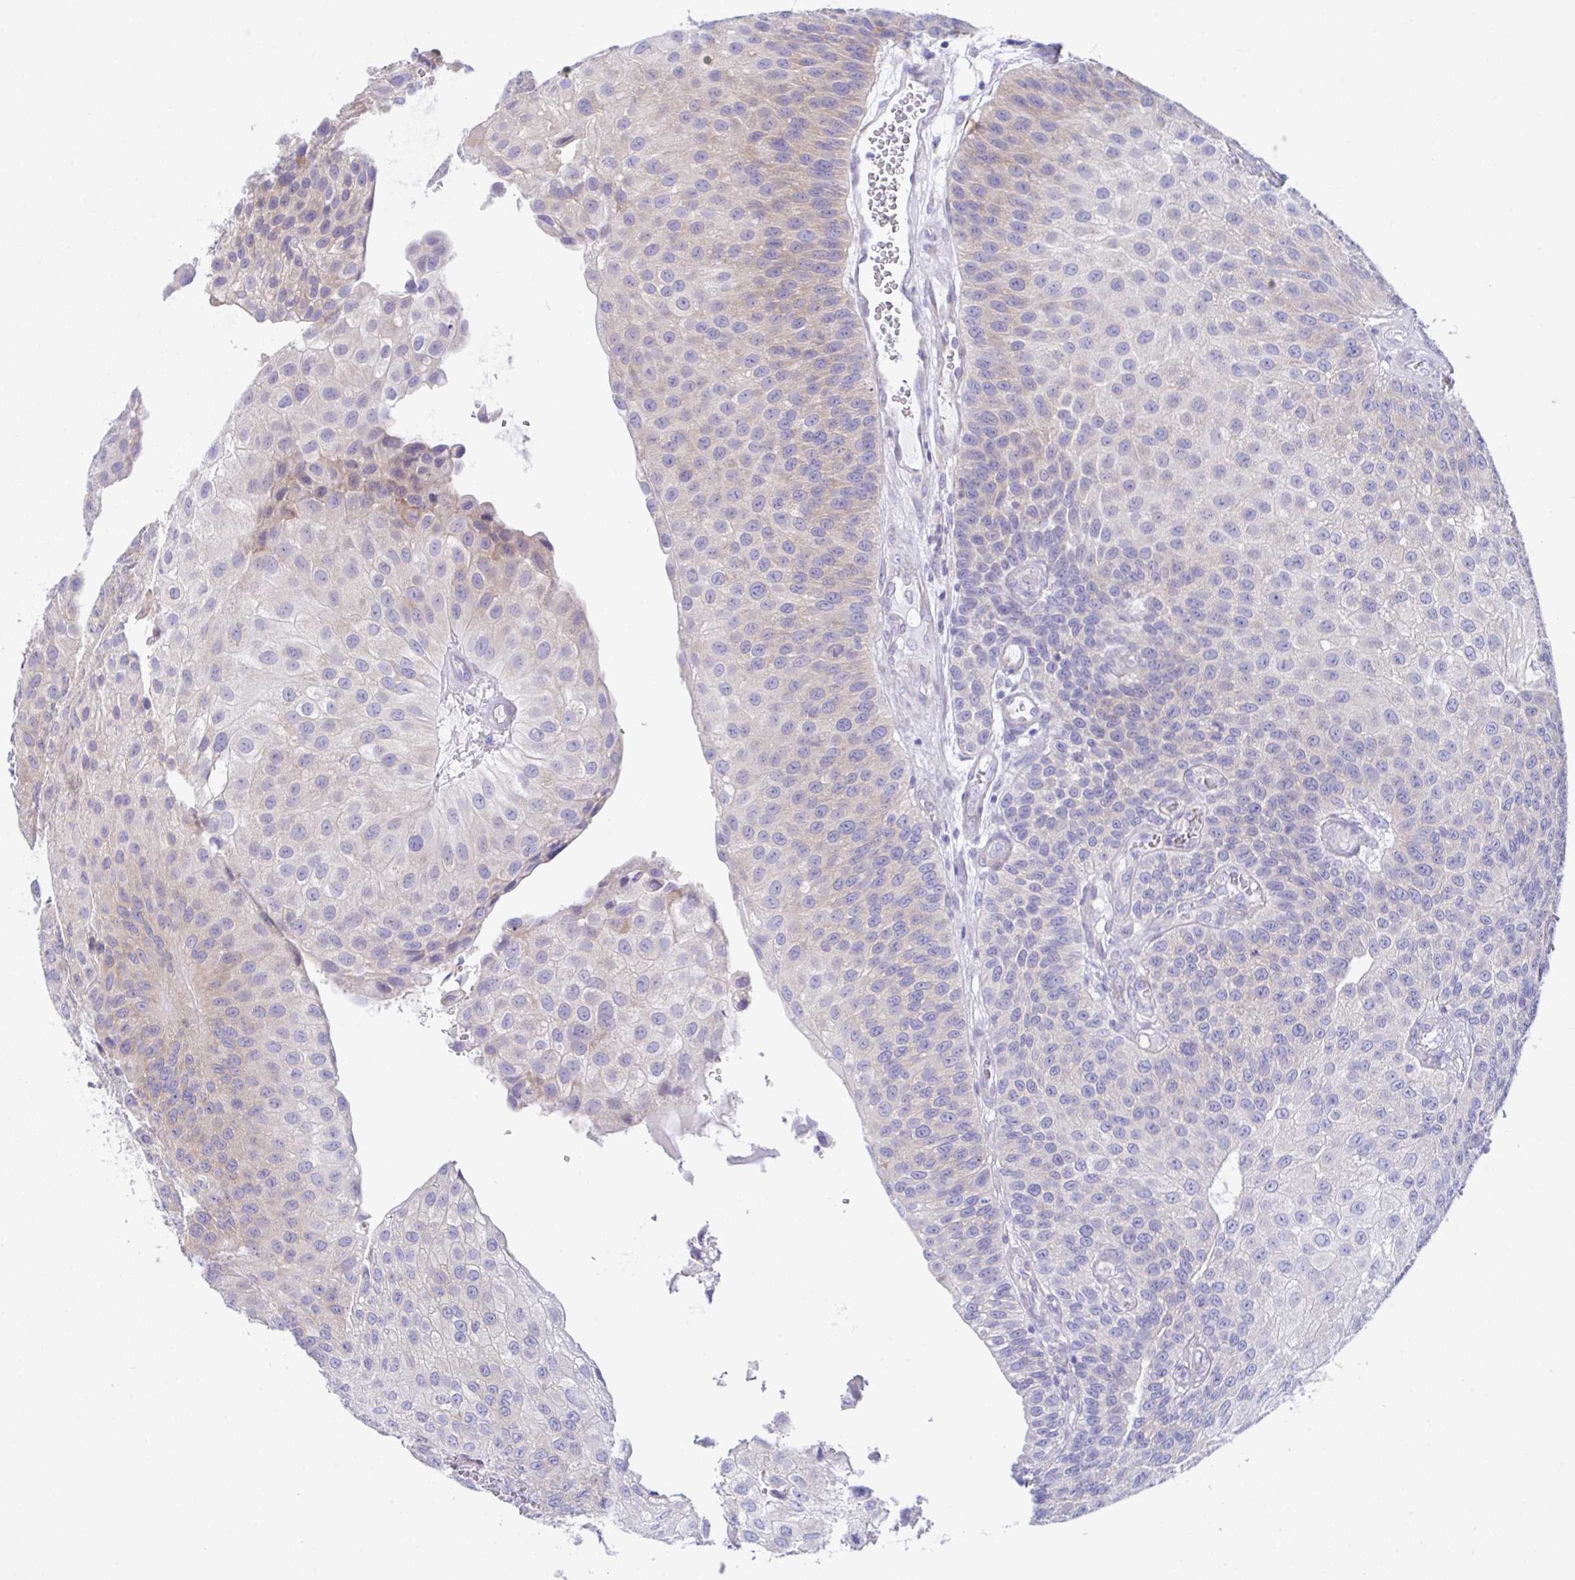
{"staining": {"intensity": "moderate", "quantity": "<25%", "location": "cytoplasmic/membranous"}, "tissue": "urothelial cancer", "cell_type": "Tumor cells", "image_type": "cancer", "snomed": [{"axis": "morphology", "description": "Urothelial carcinoma, NOS"}, {"axis": "topography", "description": "Urinary bladder"}], "caption": "This is a micrograph of immunohistochemistry (IHC) staining of urothelial cancer, which shows moderate staining in the cytoplasmic/membranous of tumor cells.", "gene": "FAU", "patient": {"sex": "male", "age": 87}}